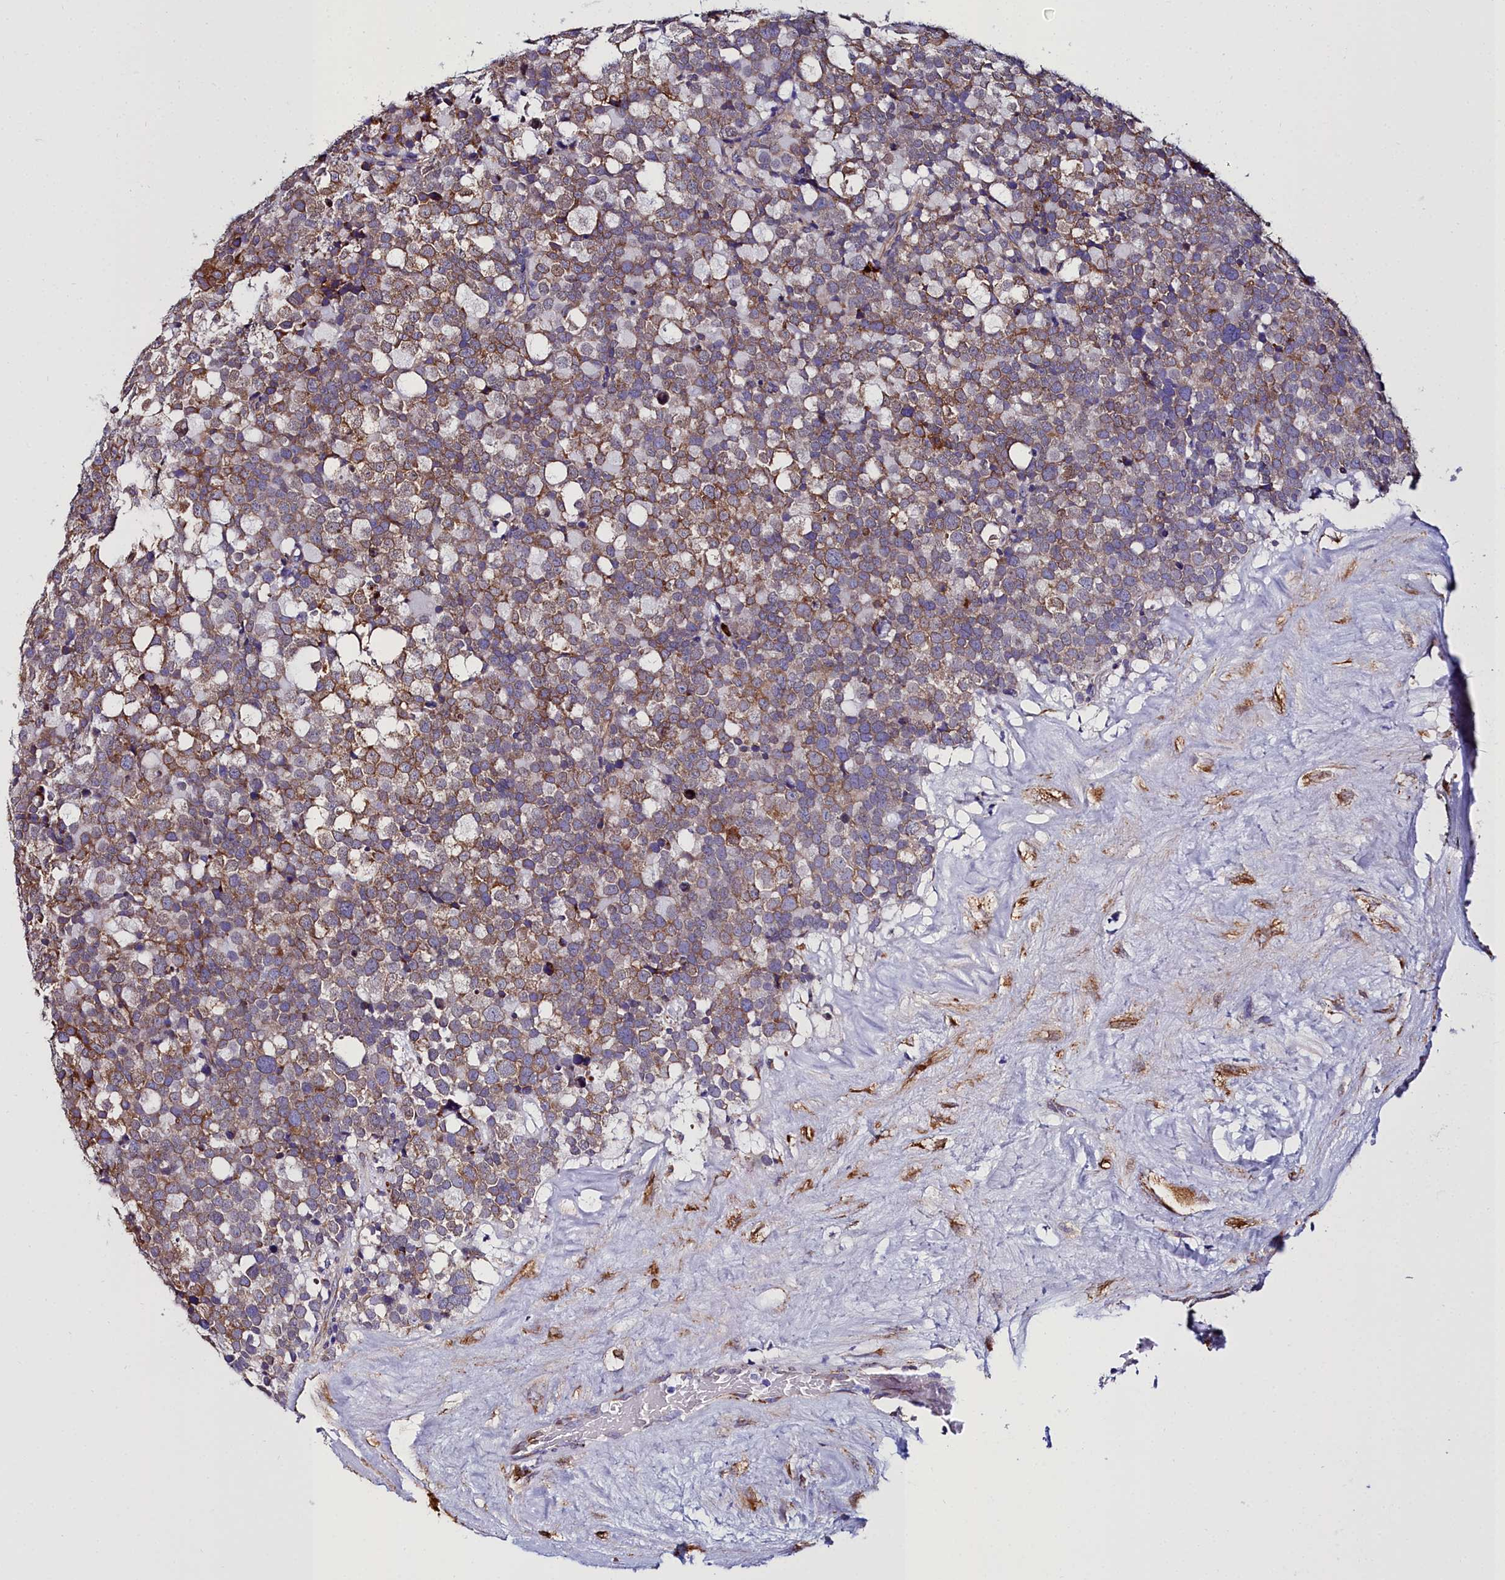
{"staining": {"intensity": "moderate", "quantity": "25%-75%", "location": "cytoplasmic/membranous"}, "tissue": "testis cancer", "cell_type": "Tumor cells", "image_type": "cancer", "snomed": [{"axis": "morphology", "description": "Seminoma, NOS"}, {"axis": "topography", "description": "Testis"}], "caption": "There is medium levels of moderate cytoplasmic/membranous positivity in tumor cells of seminoma (testis), as demonstrated by immunohistochemical staining (brown color).", "gene": "TXNDC5", "patient": {"sex": "male", "age": 71}}